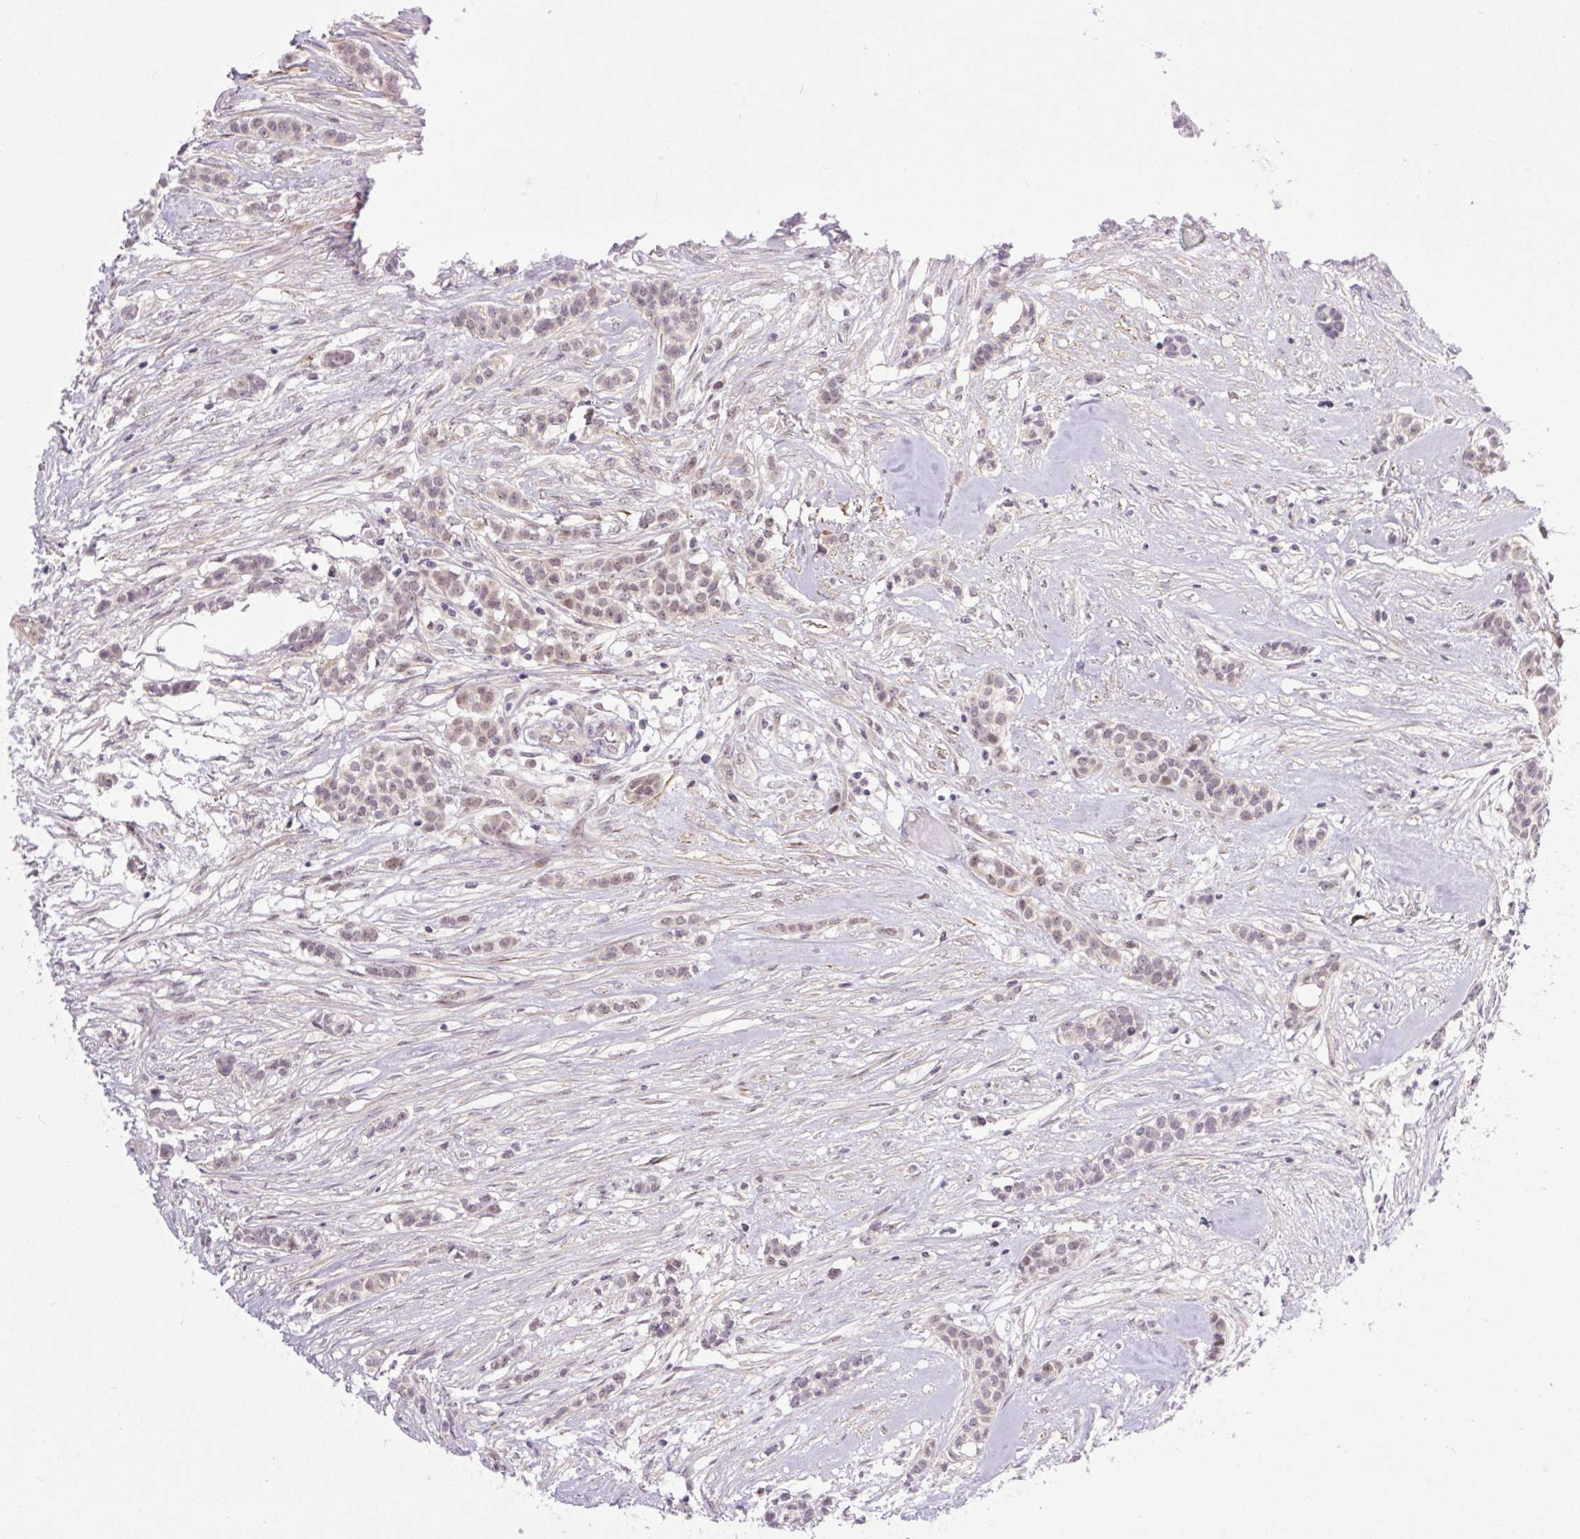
{"staining": {"intensity": "moderate", "quantity": "25%-75%", "location": "nuclear"}, "tissue": "head and neck cancer", "cell_type": "Tumor cells", "image_type": "cancer", "snomed": [{"axis": "morphology", "description": "Adenocarcinoma, NOS"}, {"axis": "topography", "description": "Head-Neck"}], "caption": "This micrograph displays IHC staining of head and neck cancer, with medium moderate nuclear staining in about 25%-75% of tumor cells.", "gene": "ICE1", "patient": {"sex": "male", "age": 81}}